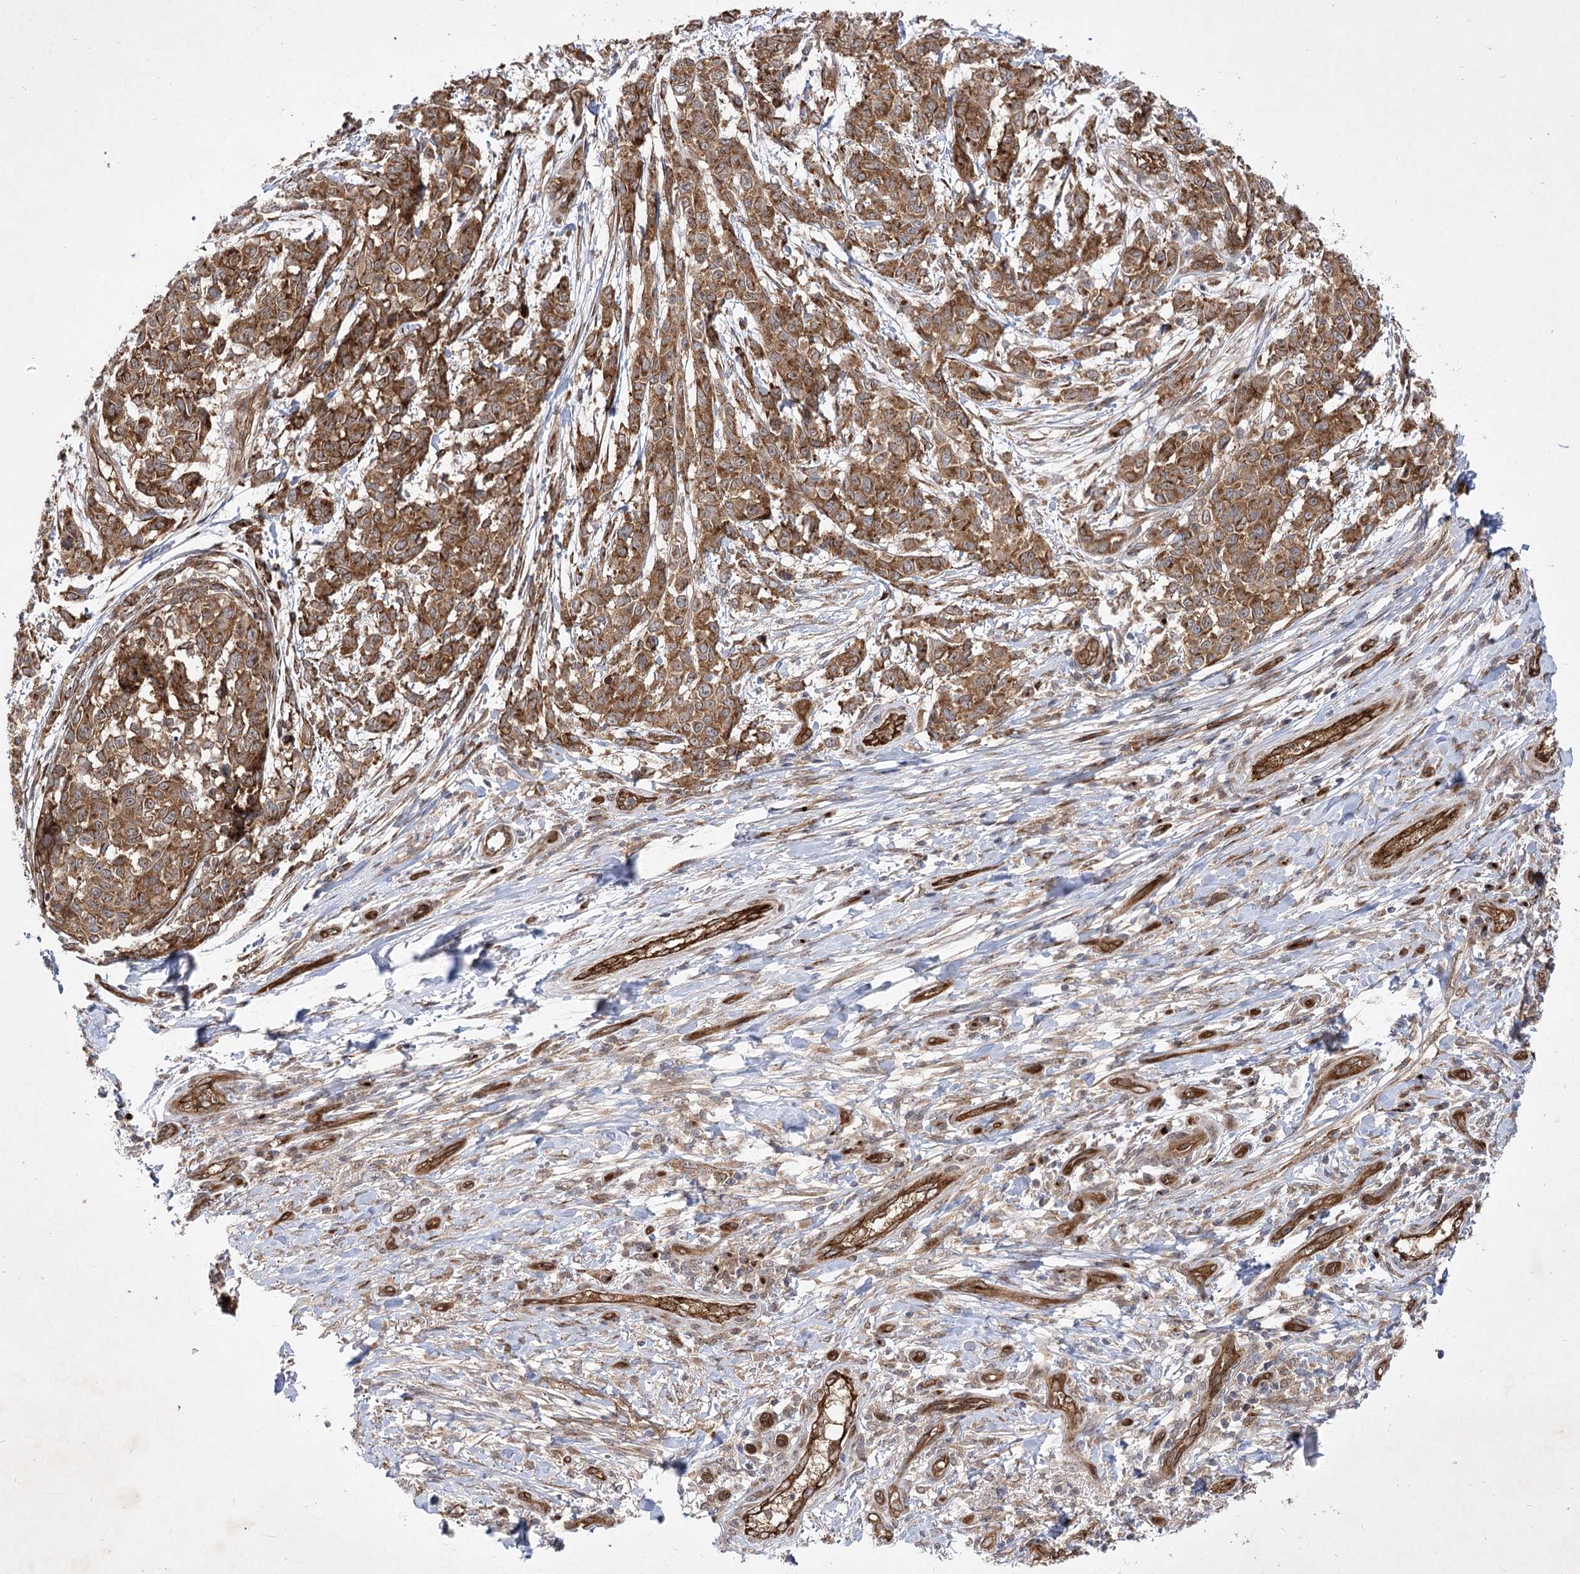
{"staining": {"intensity": "moderate", "quantity": ">75%", "location": "cytoplasmic/membranous"}, "tissue": "melanoma", "cell_type": "Tumor cells", "image_type": "cancer", "snomed": [{"axis": "morphology", "description": "Malignant melanoma, NOS"}, {"axis": "topography", "description": "Skin"}], "caption": "IHC of human malignant melanoma reveals medium levels of moderate cytoplasmic/membranous staining in approximately >75% of tumor cells.", "gene": "ARHGAP31", "patient": {"sex": "male", "age": 49}}